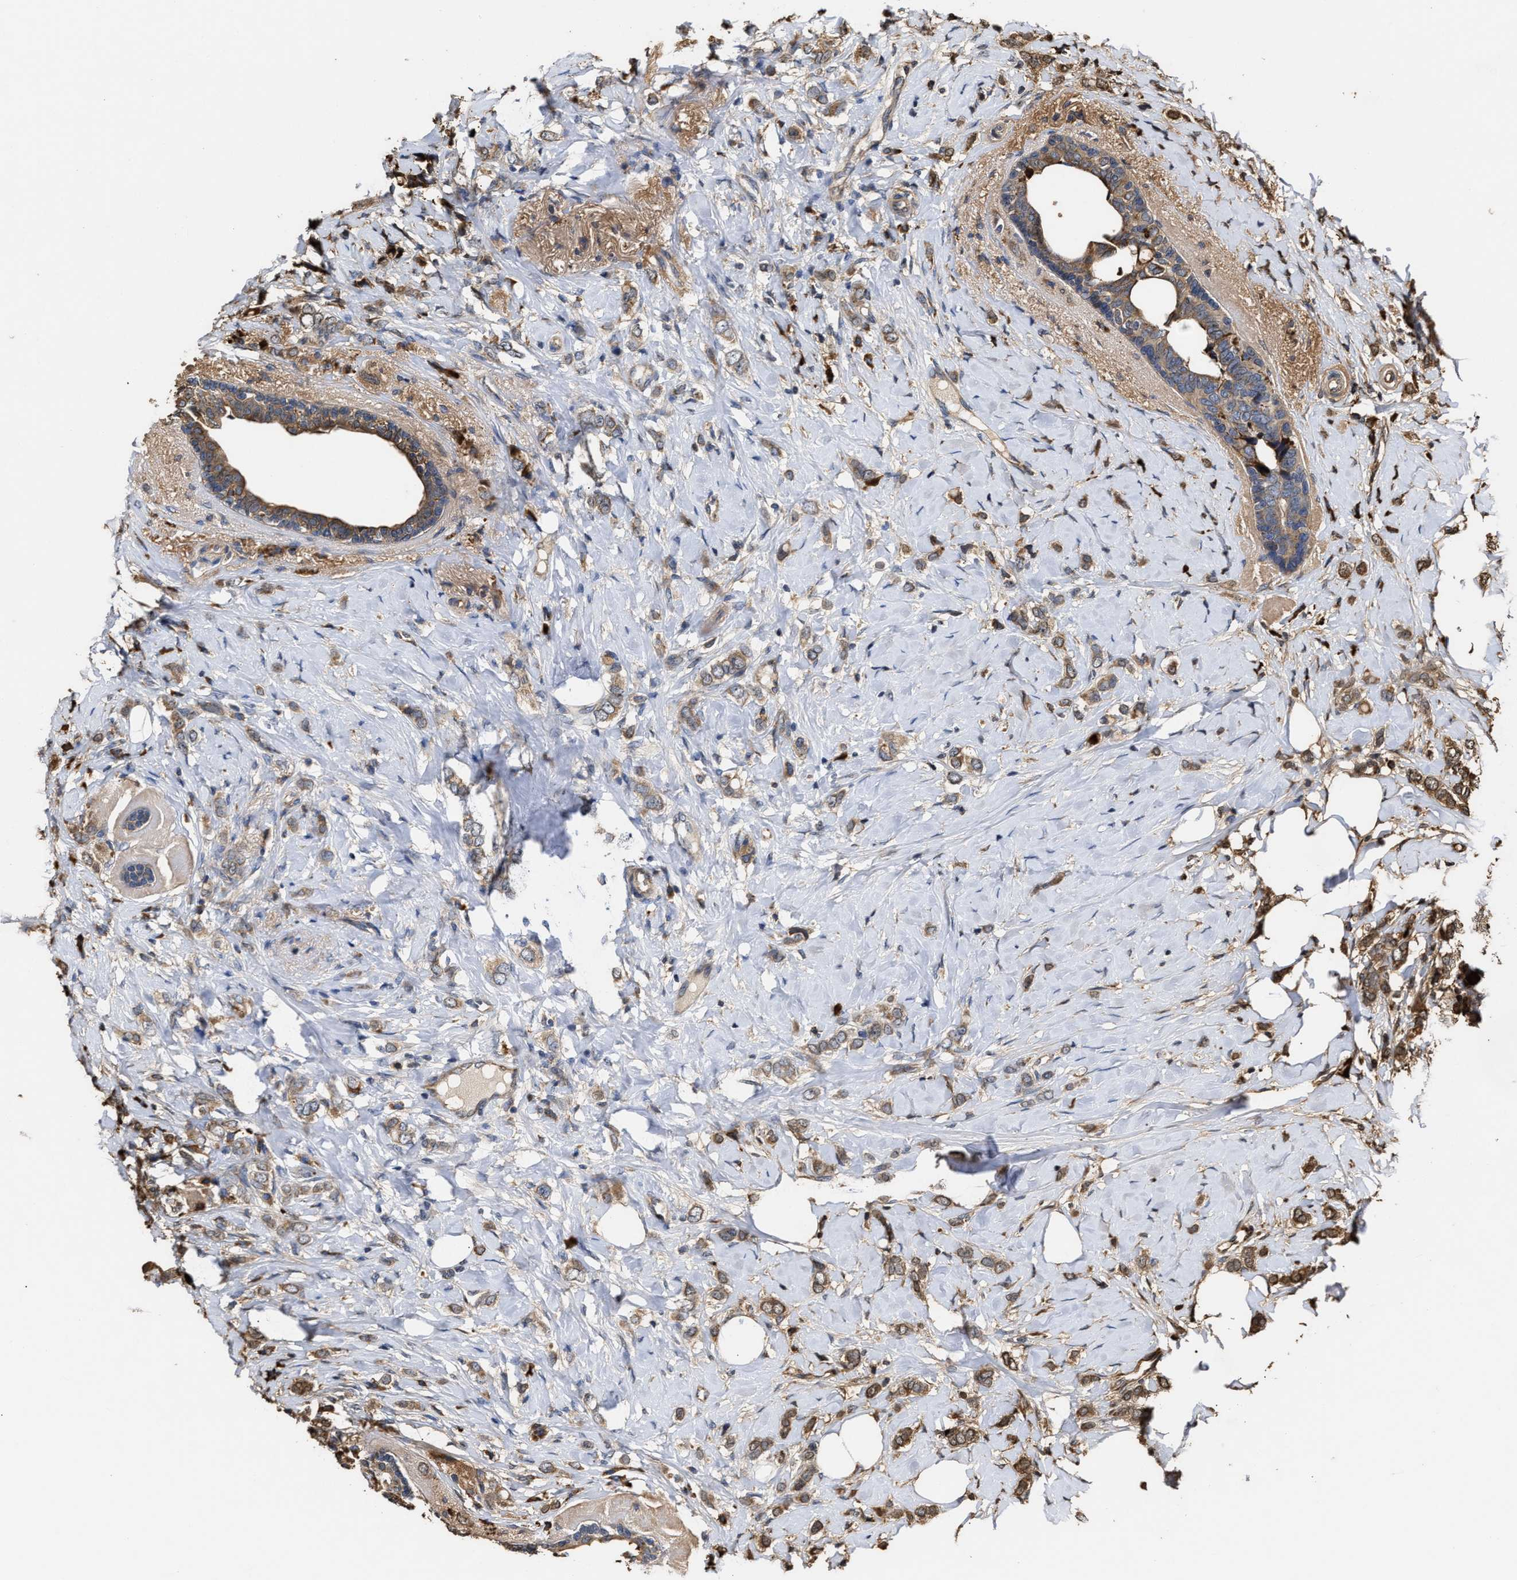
{"staining": {"intensity": "moderate", "quantity": ">75%", "location": "cytoplasmic/membranous"}, "tissue": "breast cancer", "cell_type": "Tumor cells", "image_type": "cancer", "snomed": [{"axis": "morphology", "description": "Normal tissue, NOS"}, {"axis": "morphology", "description": "Lobular carcinoma"}, {"axis": "topography", "description": "Breast"}], "caption": "IHC (DAB) staining of human breast cancer shows moderate cytoplasmic/membranous protein positivity in approximately >75% of tumor cells. IHC stains the protein in brown and the nuclei are stained blue.", "gene": "GOSR1", "patient": {"sex": "female", "age": 47}}